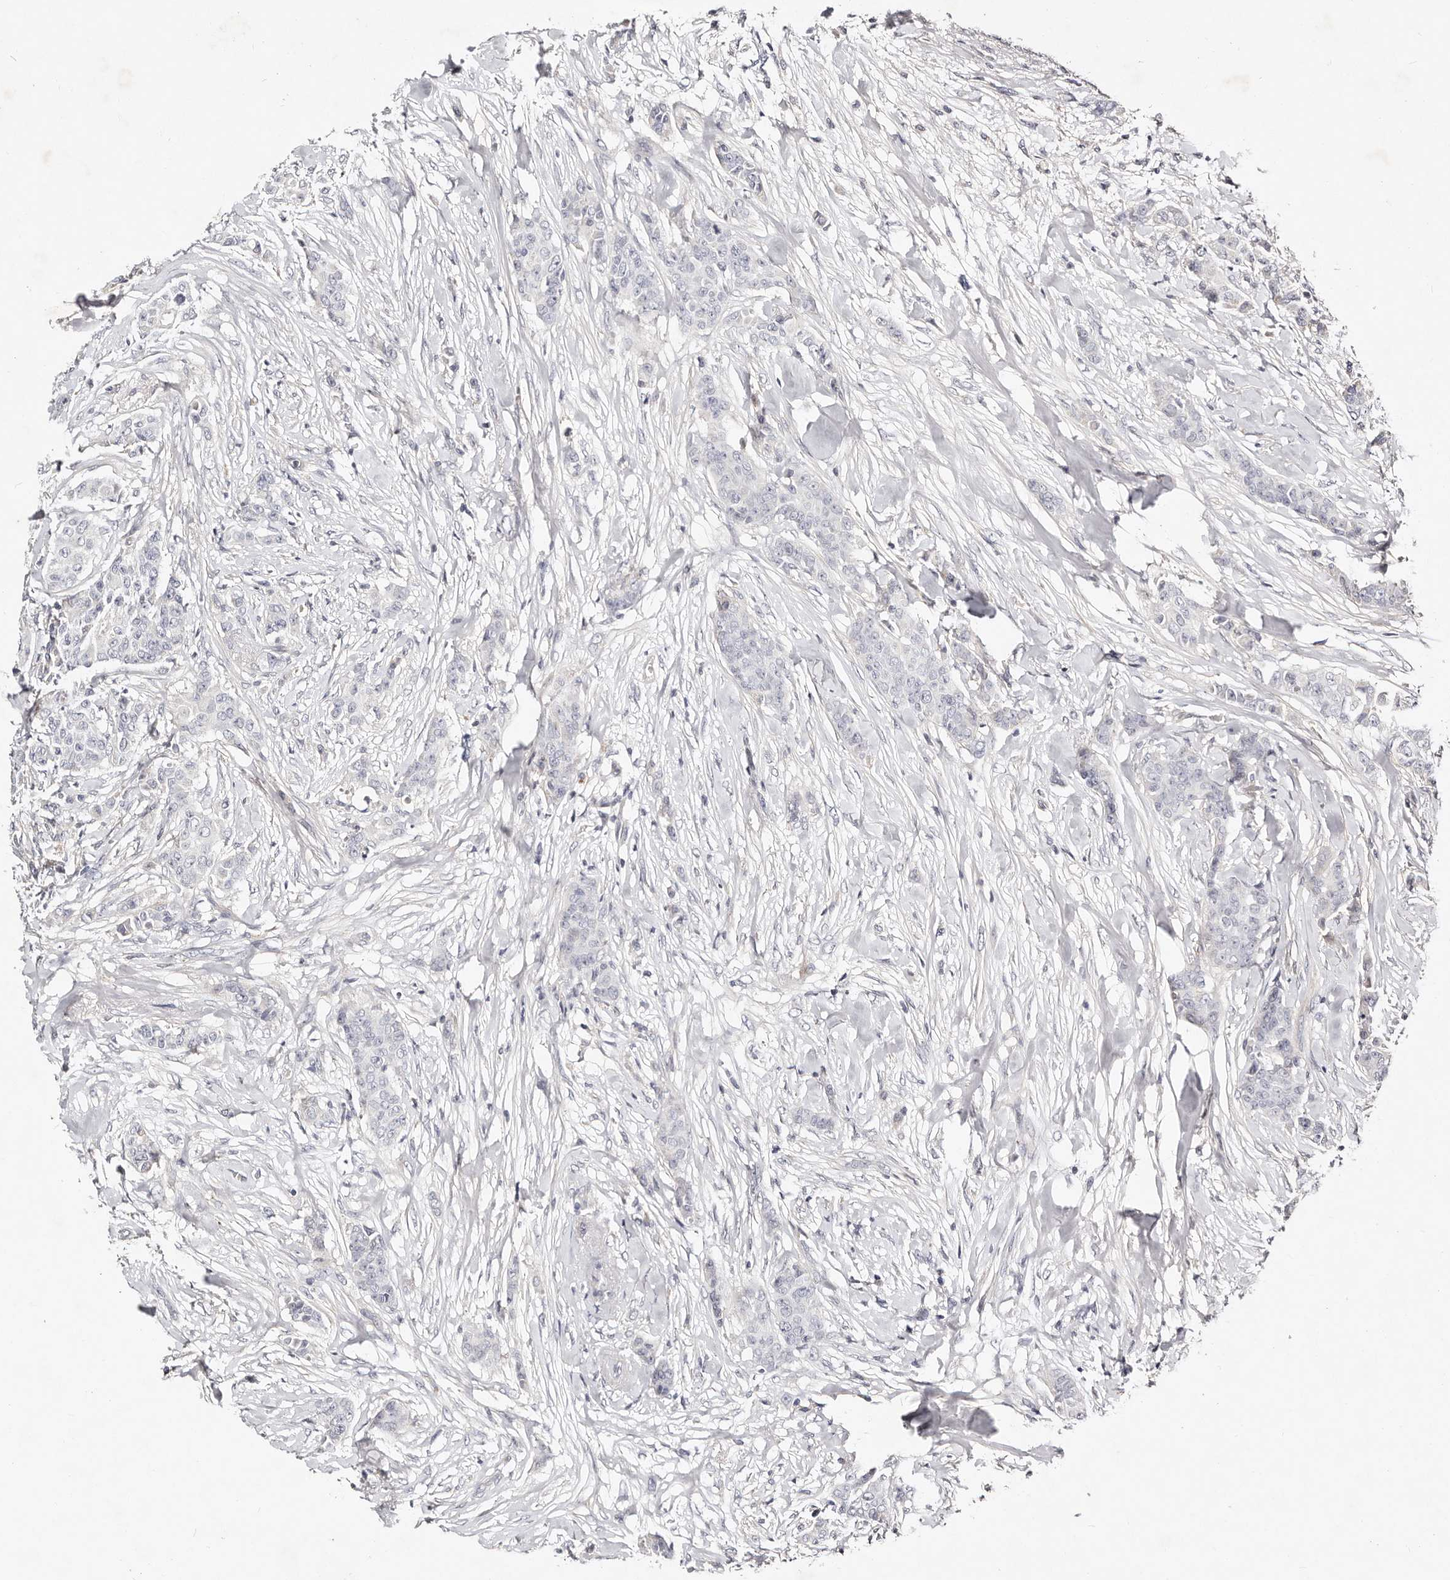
{"staining": {"intensity": "negative", "quantity": "none", "location": "none"}, "tissue": "breast cancer", "cell_type": "Tumor cells", "image_type": "cancer", "snomed": [{"axis": "morphology", "description": "Duct carcinoma"}, {"axis": "topography", "description": "Breast"}], "caption": "A histopathology image of breast infiltrating ductal carcinoma stained for a protein shows no brown staining in tumor cells. Brightfield microscopy of immunohistochemistry (IHC) stained with DAB (3,3'-diaminobenzidine) (brown) and hematoxylin (blue), captured at high magnification.", "gene": "MRPS33", "patient": {"sex": "female", "age": 40}}